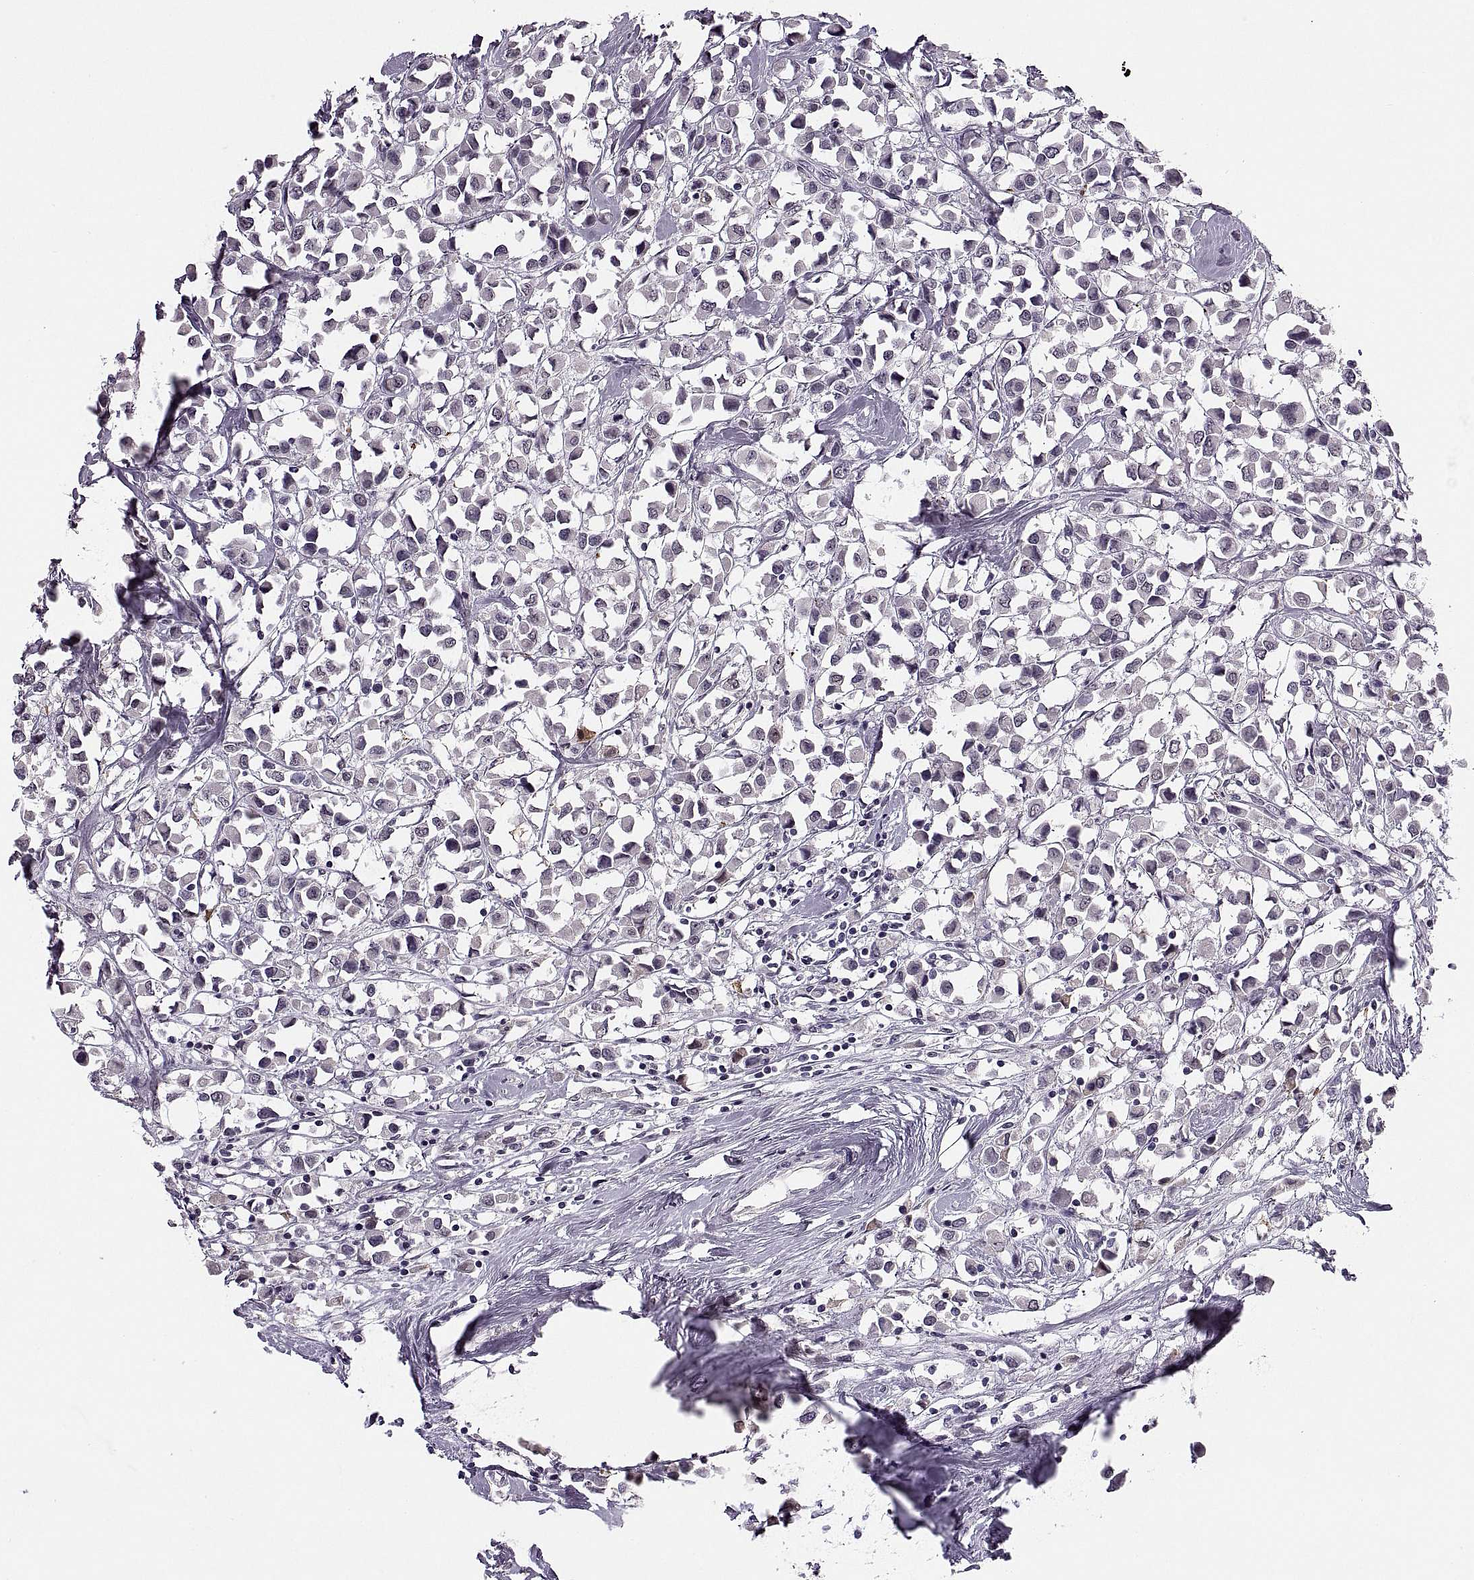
{"staining": {"intensity": "negative", "quantity": "none", "location": "none"}, "tissue": "breast cancer", "cell_type": "Tumor cells", "image_type": "cancer", "snomed": [{"axis": "morphology", "description": "Duct carcinoma"}, {"axis": "topography", "description": "Breast"}], "caption": "Immunohistochemical staining of breast cancer demonstrates no significant positivity in tumor cells.", "gene": "PAGE5", "patient": {"sex": "female", "age": 61}}